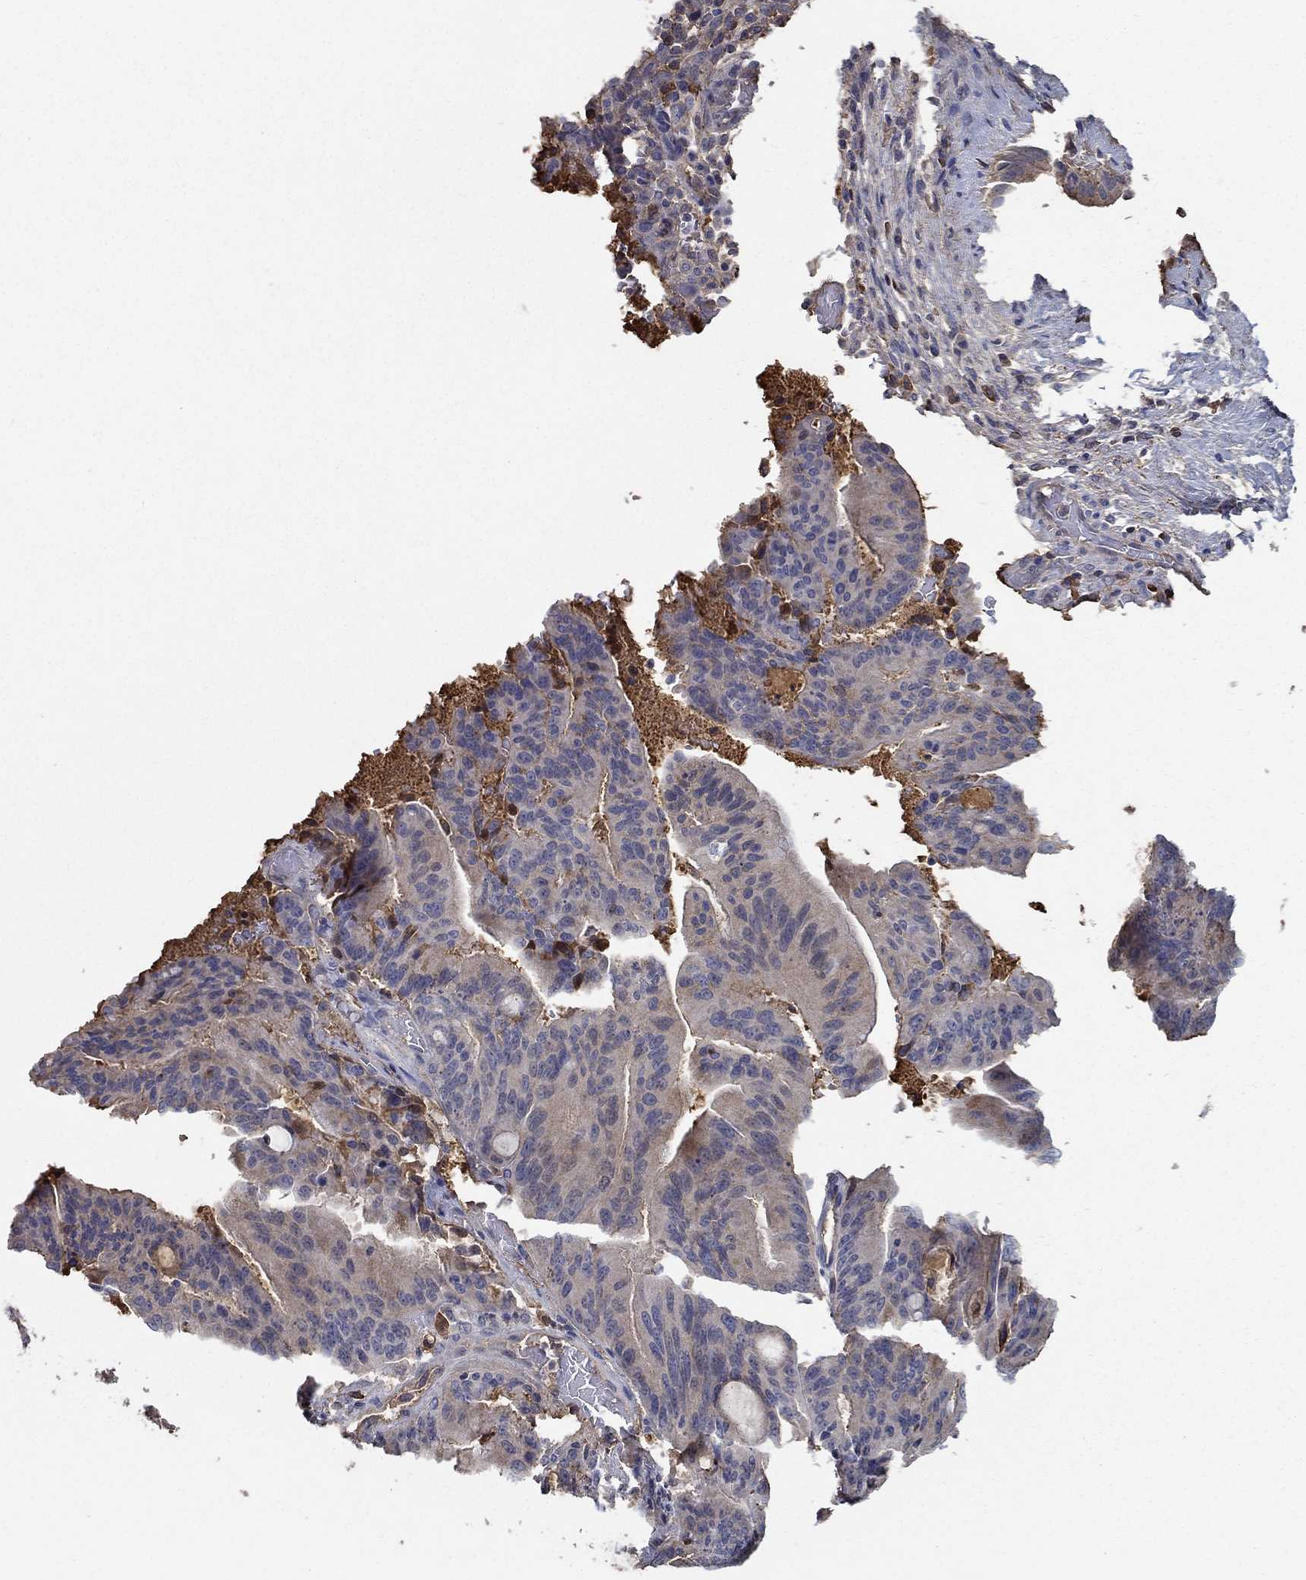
{"staining": {"intensity": "negative", "quantity": "none", "location": "none"}, "tissue": "liver cancer", "cell_type": "Tumor cells", "image_type": "cancer", "snomed": [{"axis": "morphology", "description": "Cholangiocarcinoma"}, {"axis": "topography", "description": "Liver"}], "caption": "The IHC photomicrograph has no significant positivity in tumor cells of liver cholangiocarcinoma tissue.", "gene": "IL10", "patient": {"sex": "female", "age": 73}}